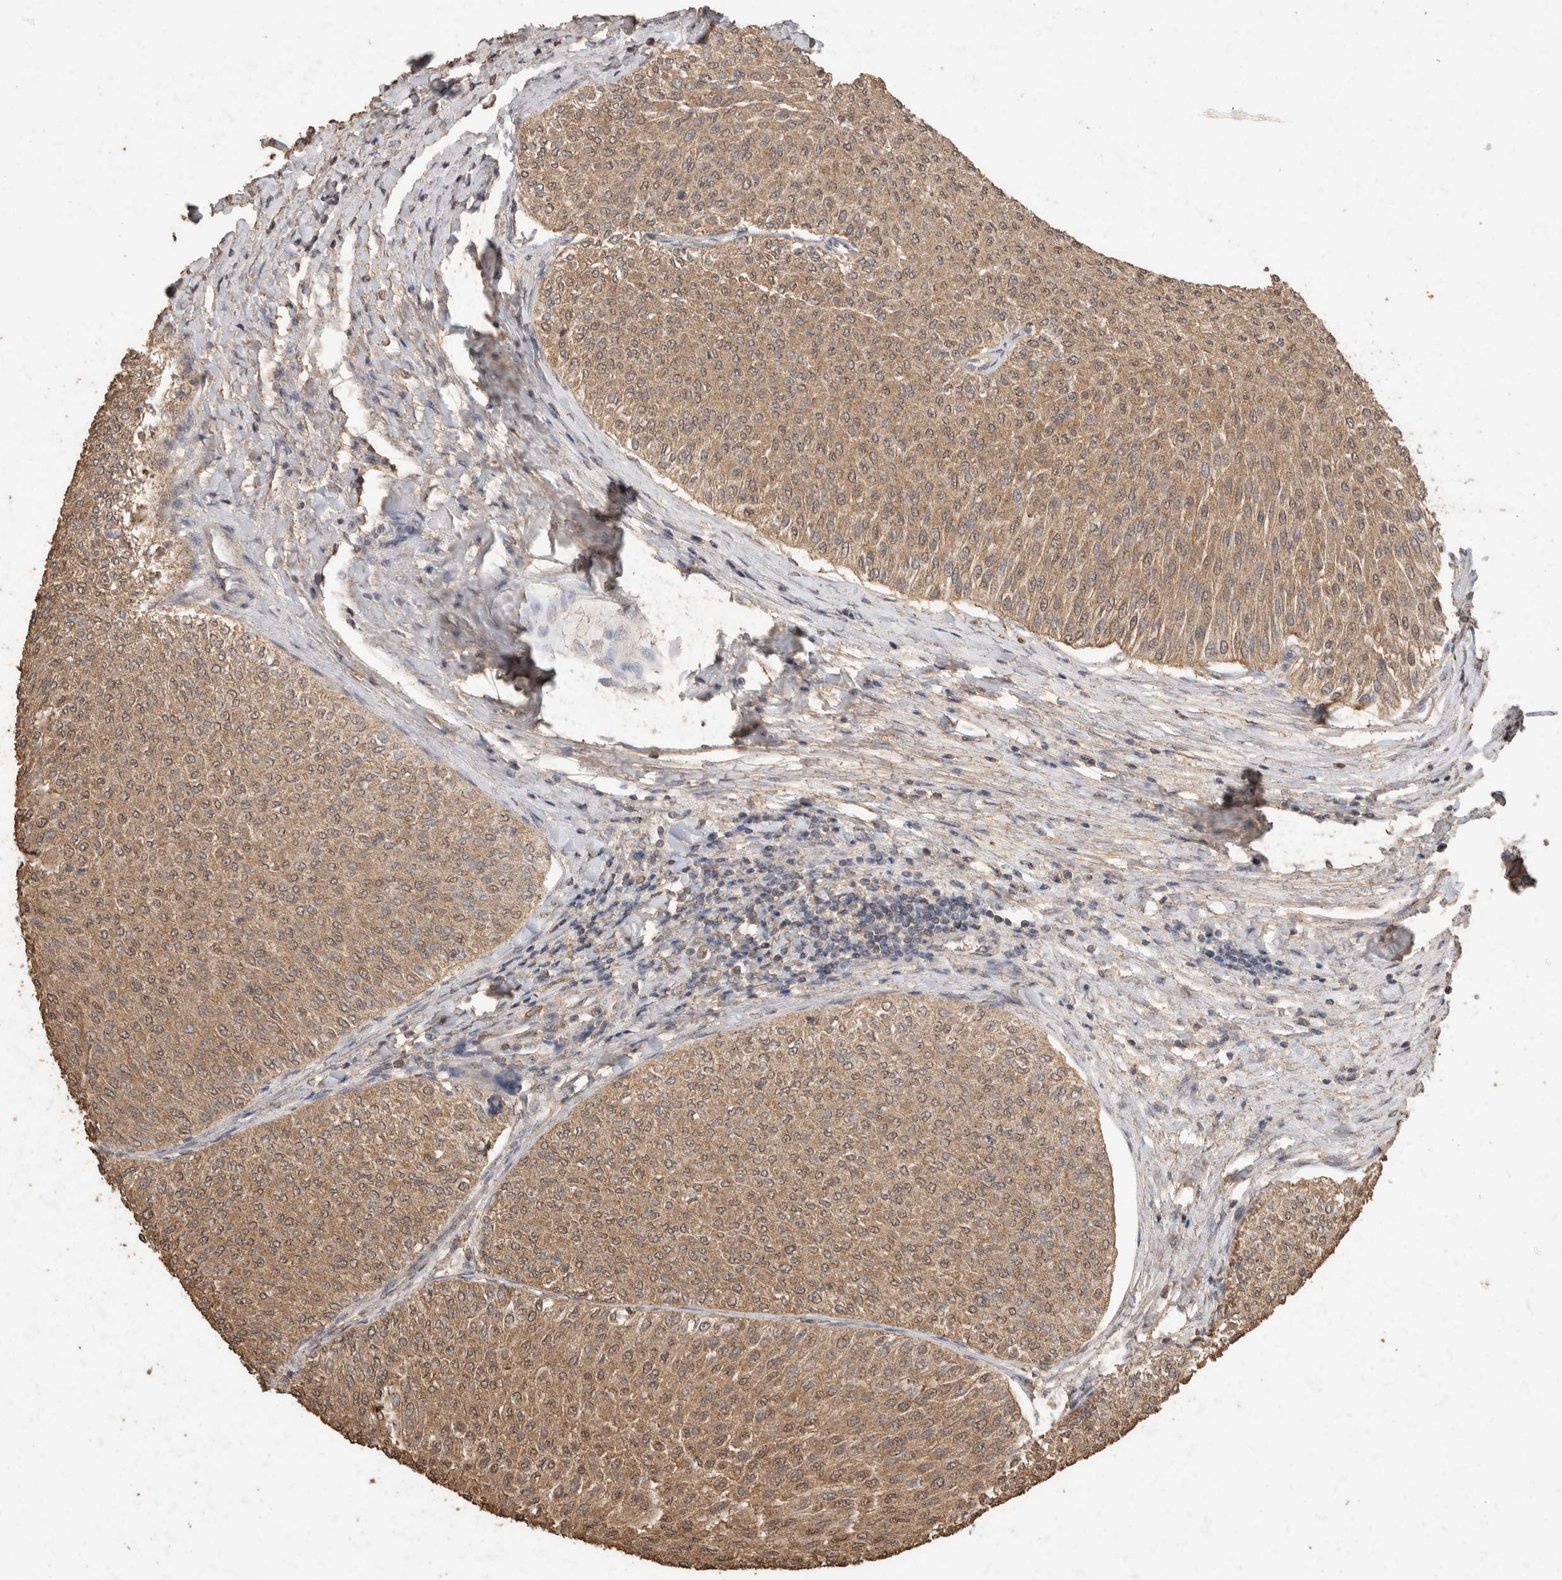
{"staining": {"intensity": "weak", "quantity": ">75%", "location": "cytoplasmic/membranous"}, "tissue": "urothelial cancer", "cell_type": "Tumor cells", "image_type": "cancer", "snomed": [{"axis": "morphology", "description": "Urothelial carcinoma, Low grade"}, {"axis": "topography", "description": "Urinary bladder"}], "caption": "A micrograph showing weak cytoplasmic/membranous expression in approximately >75% of tumor cells in low-grade urothelial carcinoma, as visualized by brown immunohistochemical staining.", "gene": "CX3CL1", "patient": {"sex": "male", "age": 78}}